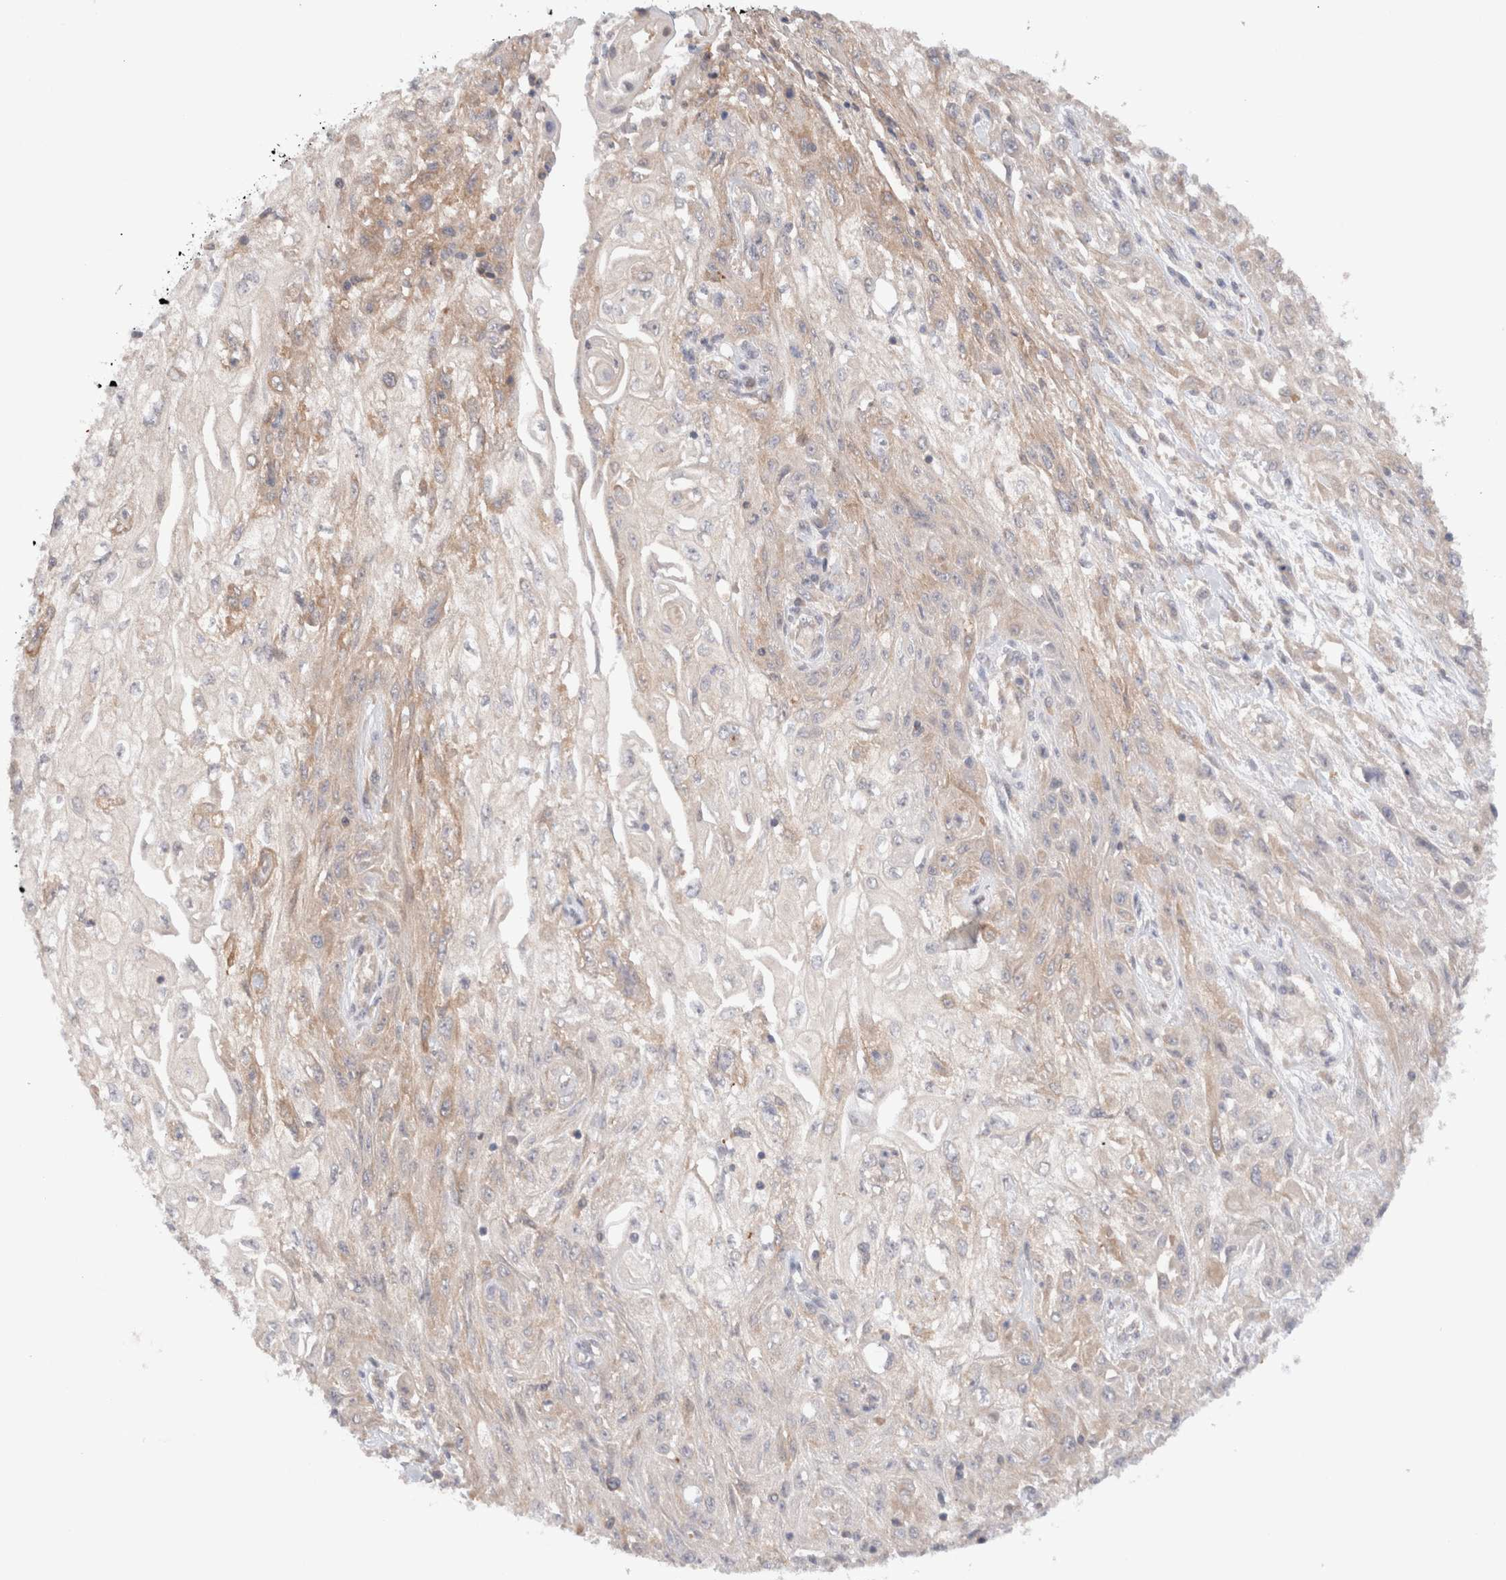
{"staining": {"intensity": "weak", "quantity": "25%-75%", "location": "cytoplasmic/membranous"}, "tissue": "skin cancer", "cell_type": "Tumor cells", "image_type": "cancer", "snomed": [{"axis": "morphology", "description": "Squamous cell carcinoma, NOS"}, {"axis": "morphology", "description": "Squamous cell carcinoma, metastatic, NOS"}, {"axis": "topography", "description": "Skin"}, {"axis": "topography", "description": "Lymph node"}], "caption": "Squamous cell carcinoma (skin) stained for a protein reveals weak cytoplasmic/membranous positivity in tumor cells. The staining was performed using DAB (3,3'-diaminobenzidine), with brown indicating positive protein expression. Nuclei are stained blue with hematoxylin.", "gene": "KLHL20", "patient": {"sex": "male", "age": 75}}